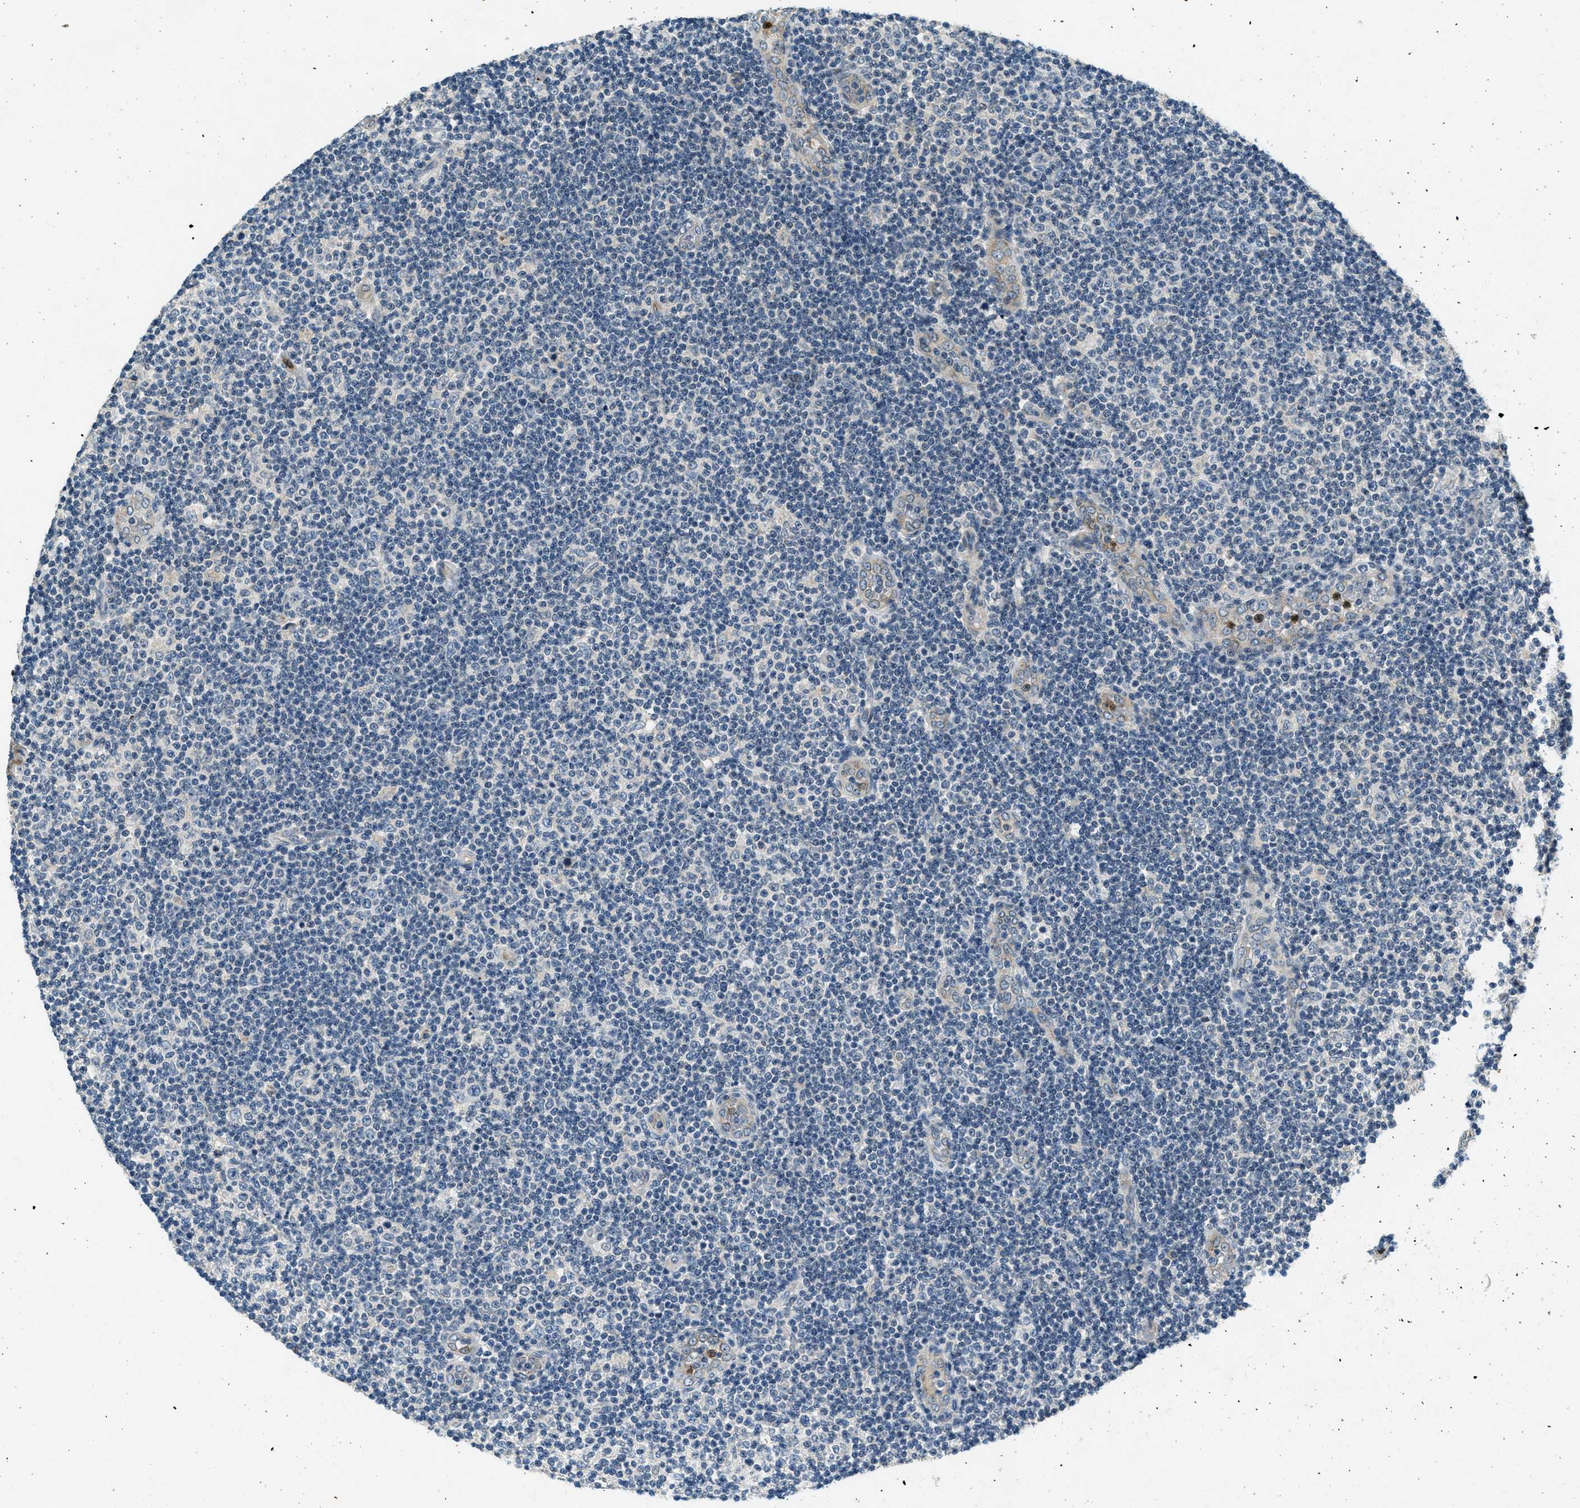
{"staining": {"intensity": "negative", "quantity": "none", "location": "none"}, "tissue": "lymphoma", "cell_type": "Tumor cells", "image_type": "cancer", "snomed": [{"axis": "morphology", "description": "Malignant lymphoma, non-Hodgkin's type, Low grade"}, {"axis": "topography", "description": "Lymph node"}], "caption": "Image shows no protein positivity in tumor cells of malignant lymphoma, non-Hodgkin's type (low-grade) tissue.", "gene": "RAB3D", "patient": {"sex": "male", "age": 83}}